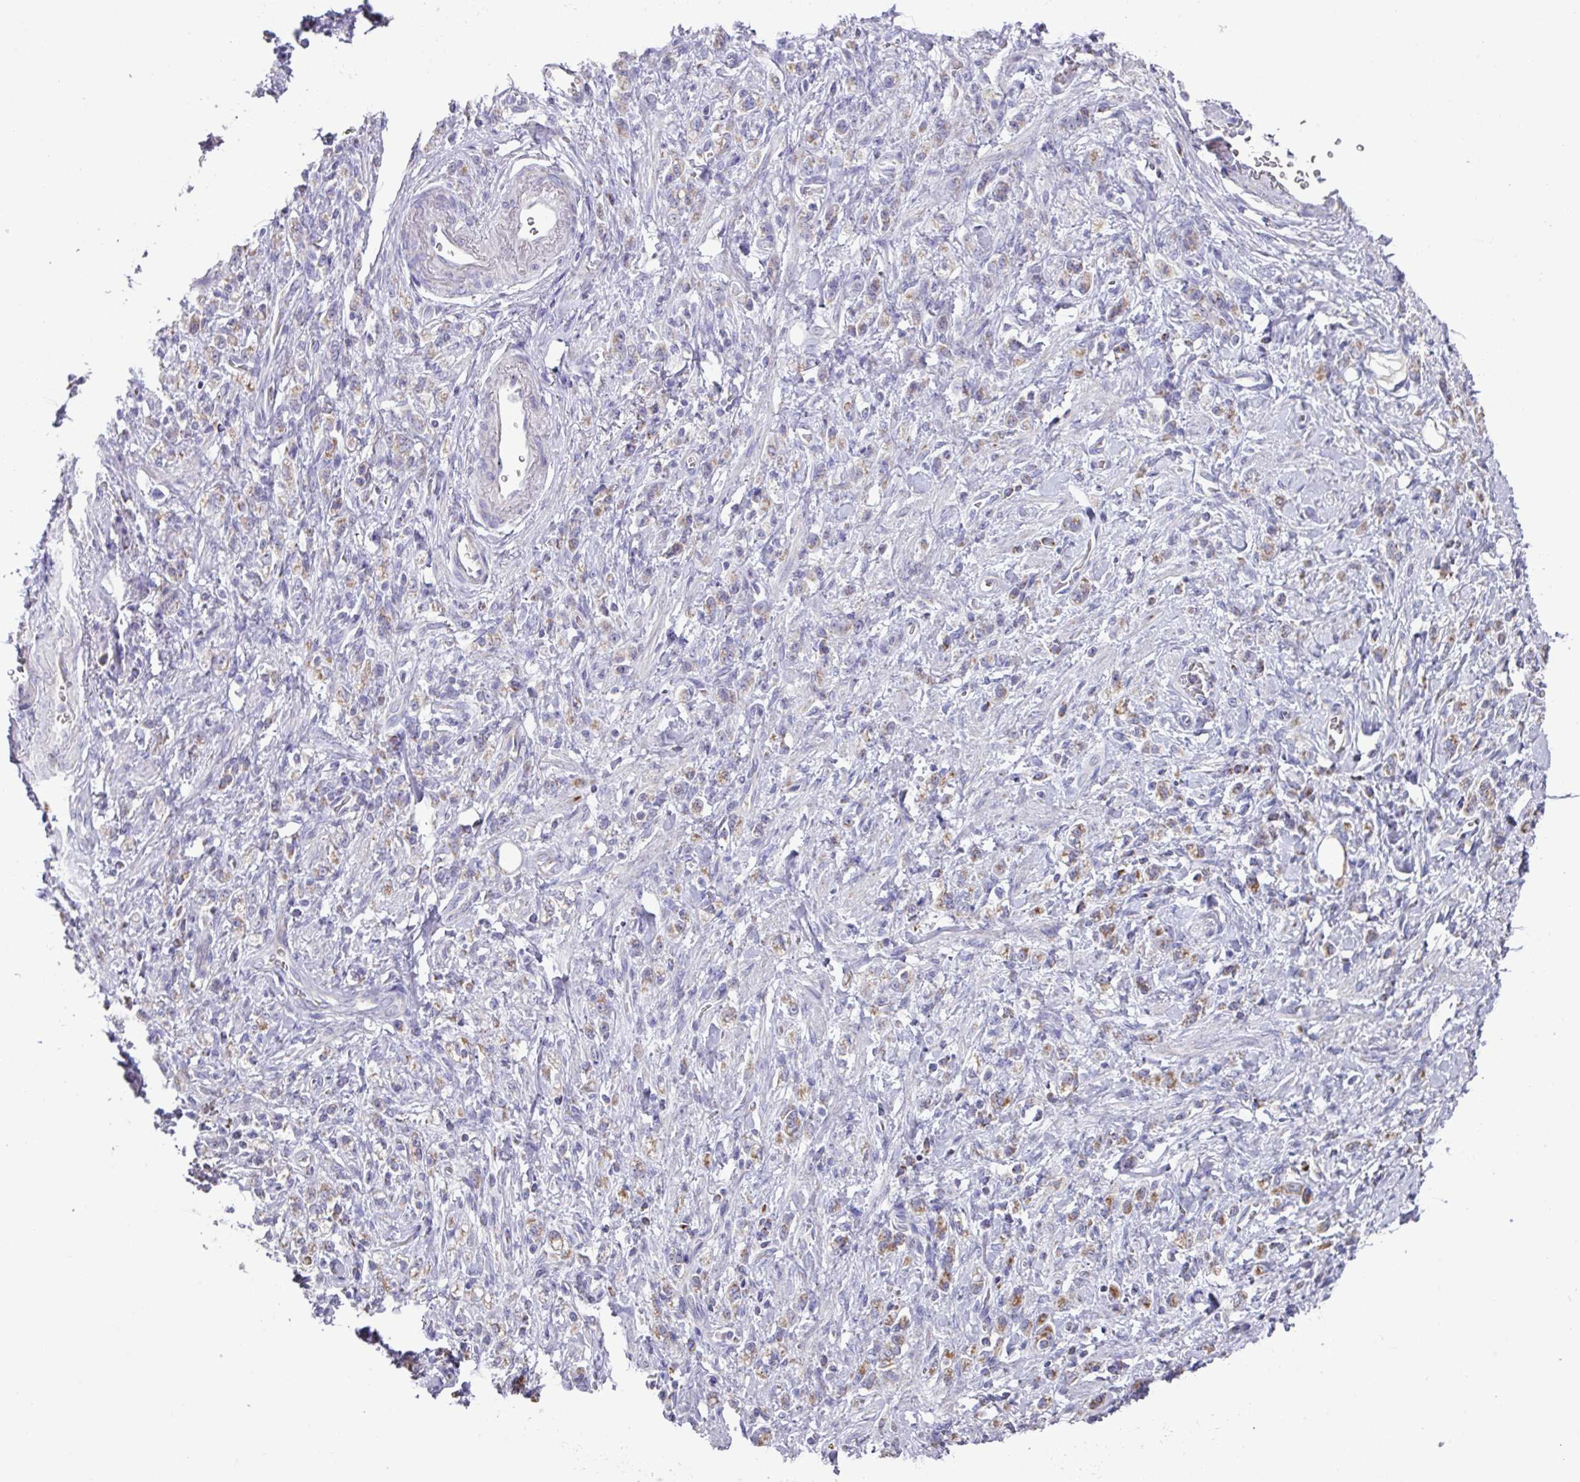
{"staining": {"intensity": "moderate", "quantity": "25%-75%", "location": "cytoplasmic/membranous"}, "tissue": "stomach cancer", "cell_type": "Tumor cells", "image_type": "cancer", "snomed": [{"axis": "morphology", "description": "Adenocarcinoma, NOS"}, {"axis": "topography", "description": "Stomach"}], "caption": "Adenocarcinoma (stomach) tissue shows moderate cytoplasmic/membranous positivity in about 25%-75% of tumor cells", "gene": "MT-ND4", "patient": {"sex": "male", "age": 77}}